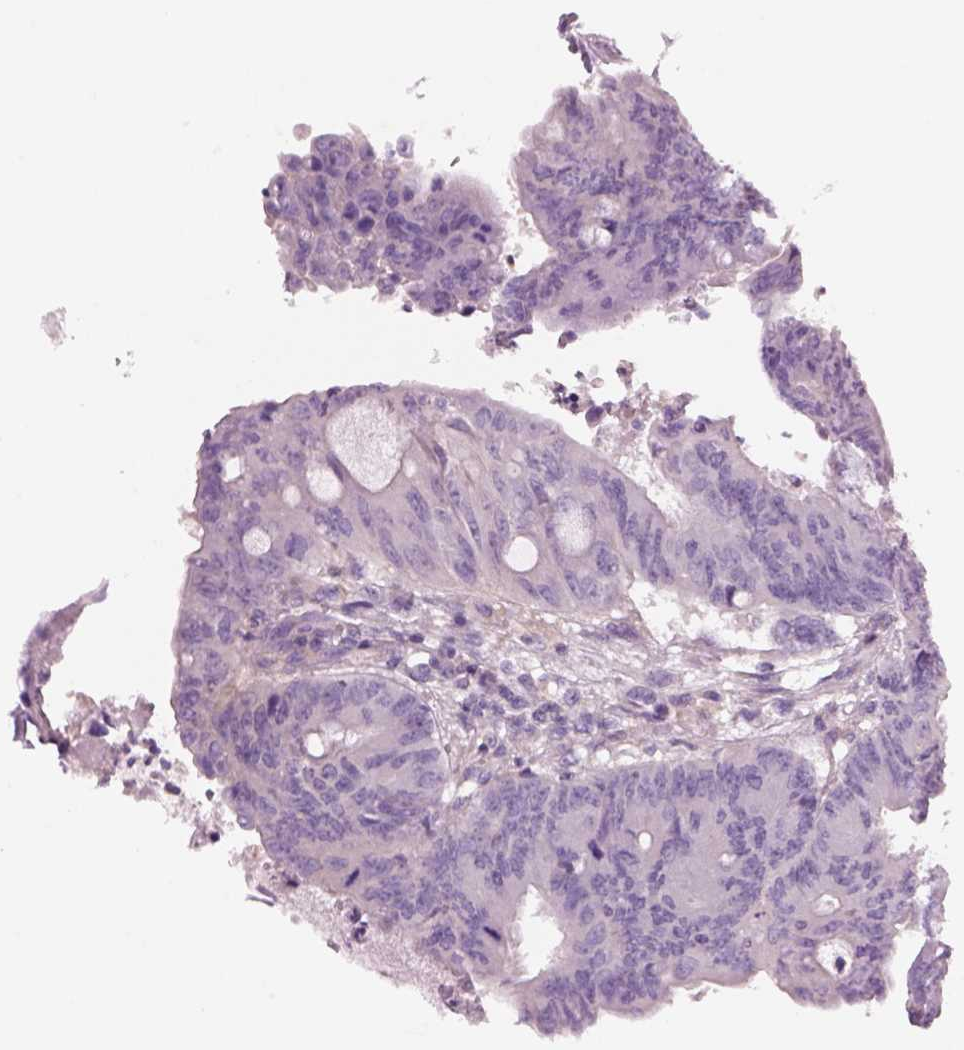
{"staining": {"intensity": "negative", "quantity": "none", "location": "none"}, "tissue": "colorectal cancer", "cell_type": "Tumor cells", "image_type": "cancer", "snomed": [{"axis": "morphology", "description": "Adenocarcinoma, NOS"}, {"axis": "topography", "description": "Colon"}], "caption": "This is an immunohistochemistry micrograph of colorectal cancer. There is no positivity in tumor cells.", "gene": "SLC1A7", "patient": {"sex": "female", "age": 70}}